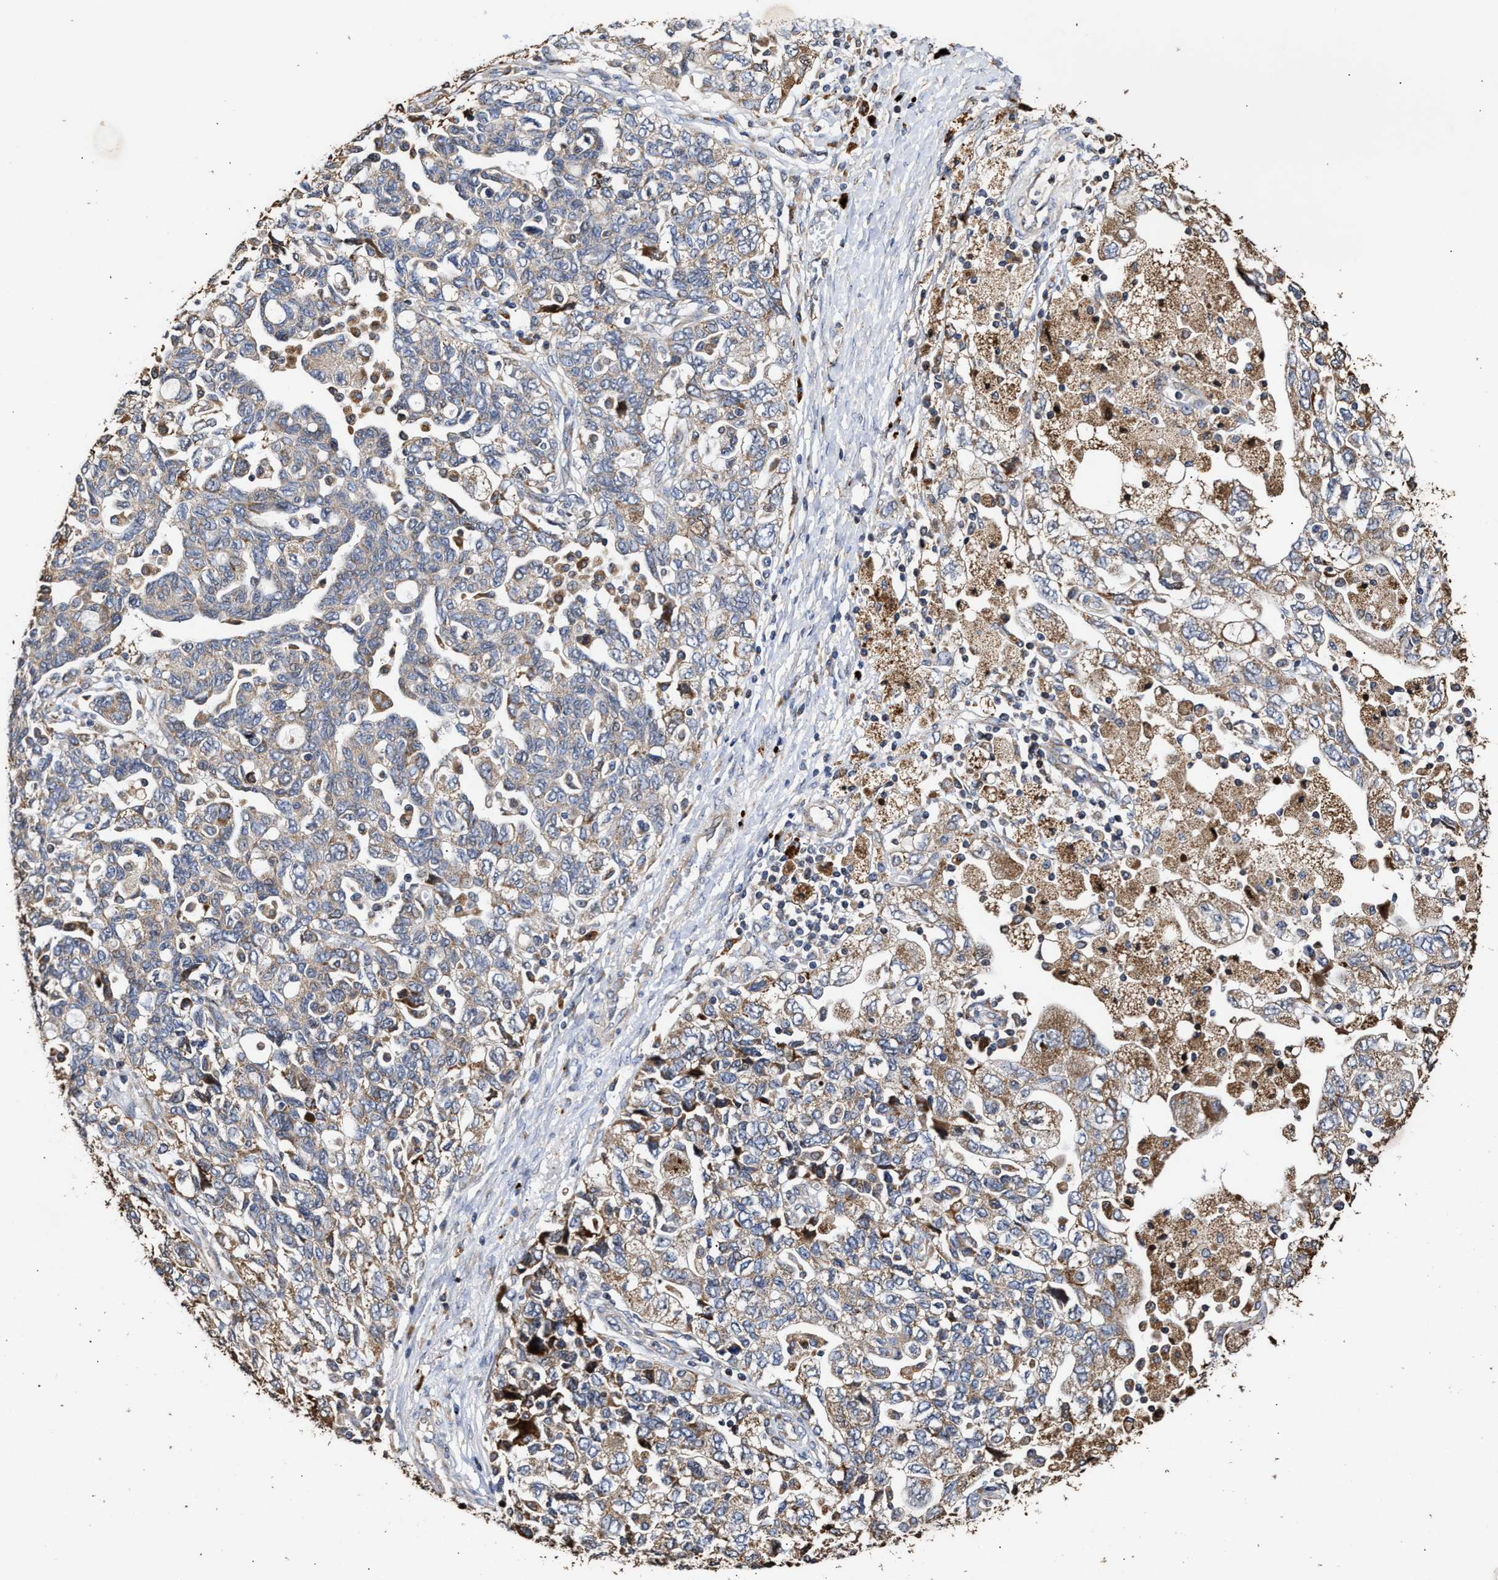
{"staining": {"intensity": "moderate", "quantity": "25%-75%", "location": "cytoplasmic/membranous"}, "tissue": "ovarian cancer", "cell_type": "Tumor cells", "image_type": "cancer", "snomed": [{"axis": "morphology", "description": "Carcinoma, NOS"}, {"axis": "morphology", "description": "Cystadenocarcinoma, serous, NOS"}, {"axis": "topography", "description": "Ovary"}], "caption": "Serous cystadenocarcinoma (ovarian) stained with a protein marker demonstrates moderate staining in tumor cells.", "gene": "GOSR1", "patient": {"sex": "female", "age": 69}}